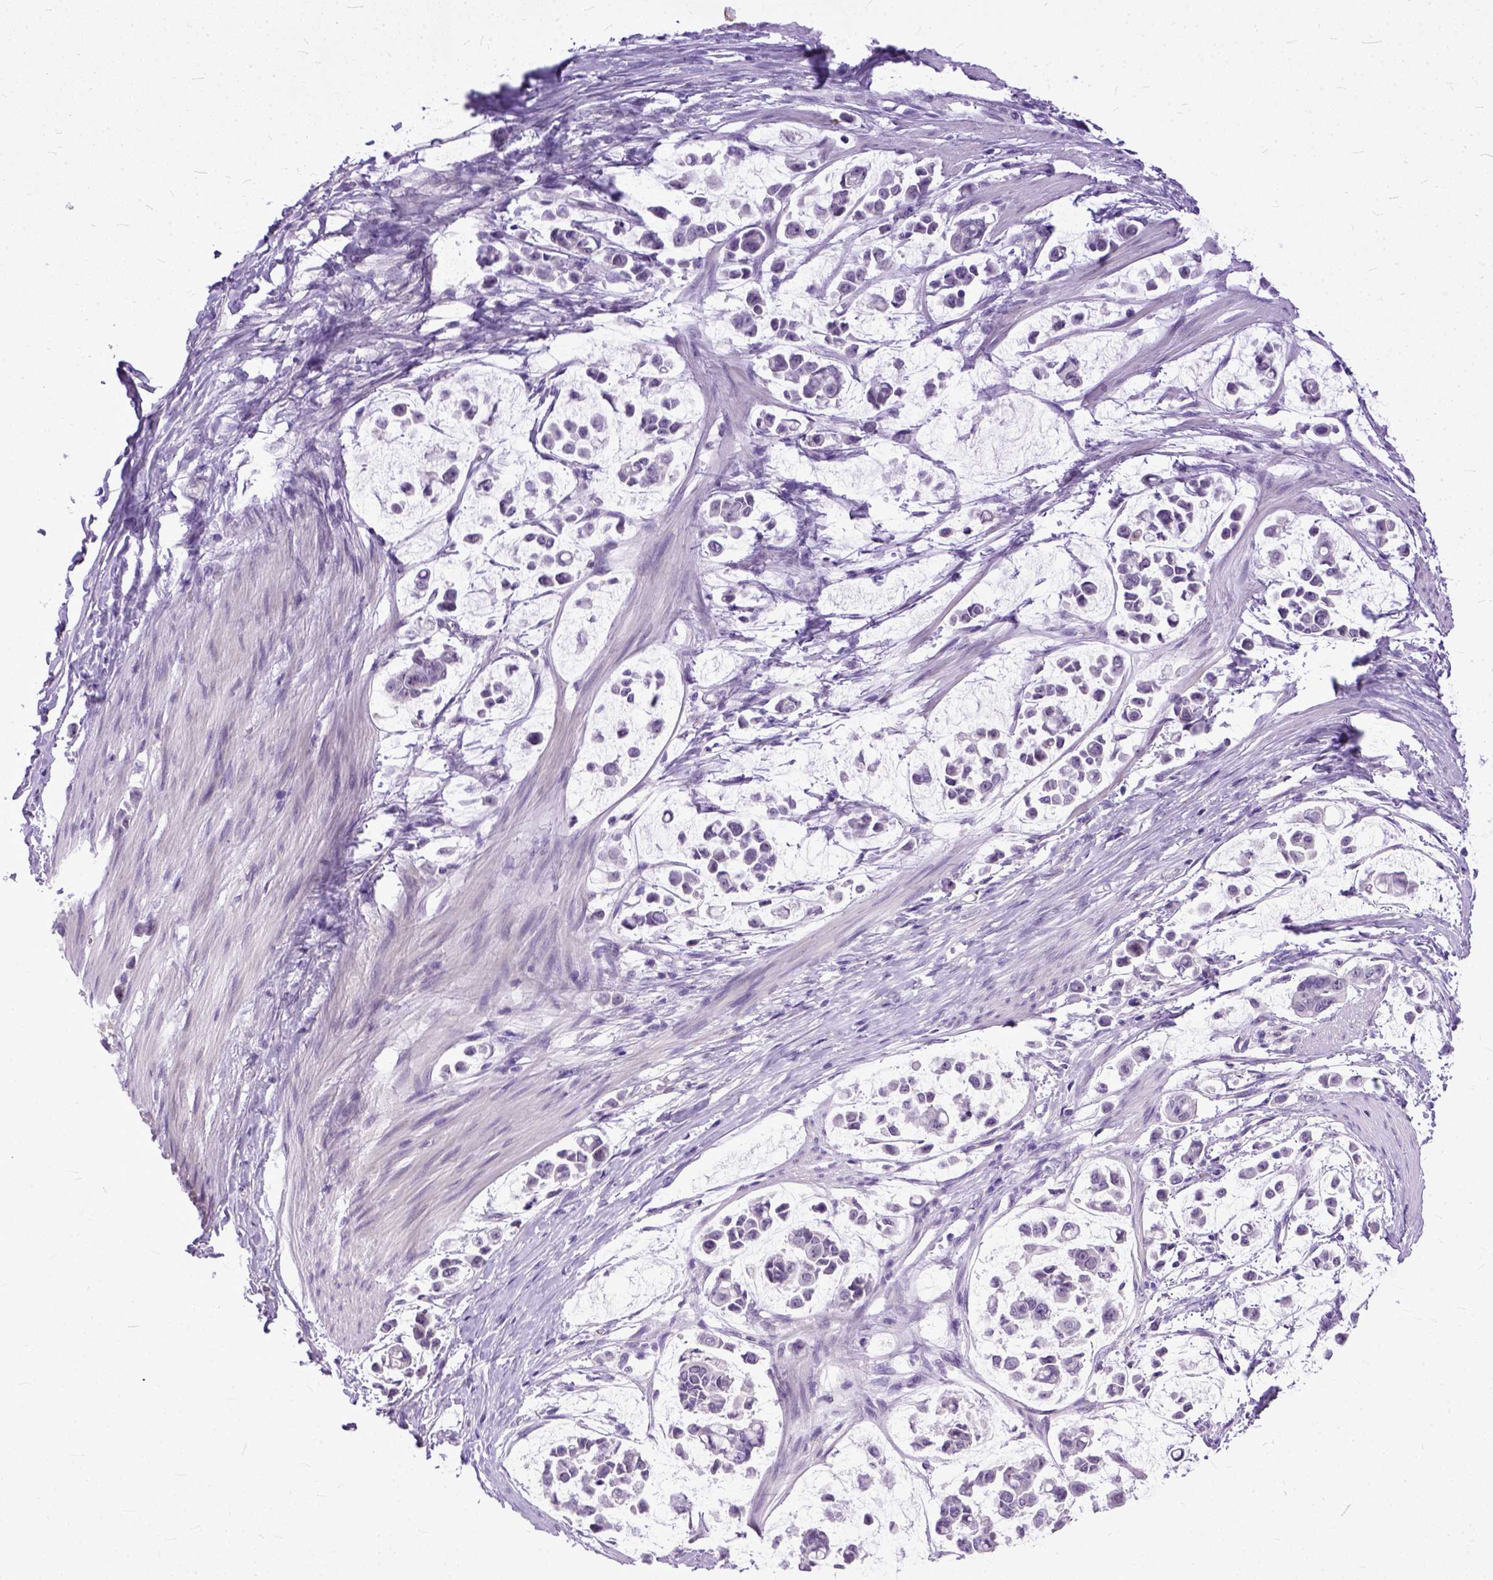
{"staining": {"intensity": "negative", "quantity": "none", "location": "none"}, "tissue": "stomach cancer", "cell_type": "Tumor cells", "image_type": "cancer", "snomed": [{"axis": "morphology", "description": "Adenocarcinoma, NOS"}, {"axis": "topography", "description": "Stomach"}], "caption": "A high-resolution micrograph shows IHC staining of stomach cancer (adenocarcinoma), which shows no significant staining in tumor cells.", "gene": "TCEAL7", "patient": {"sex": "male", "age": 82}}